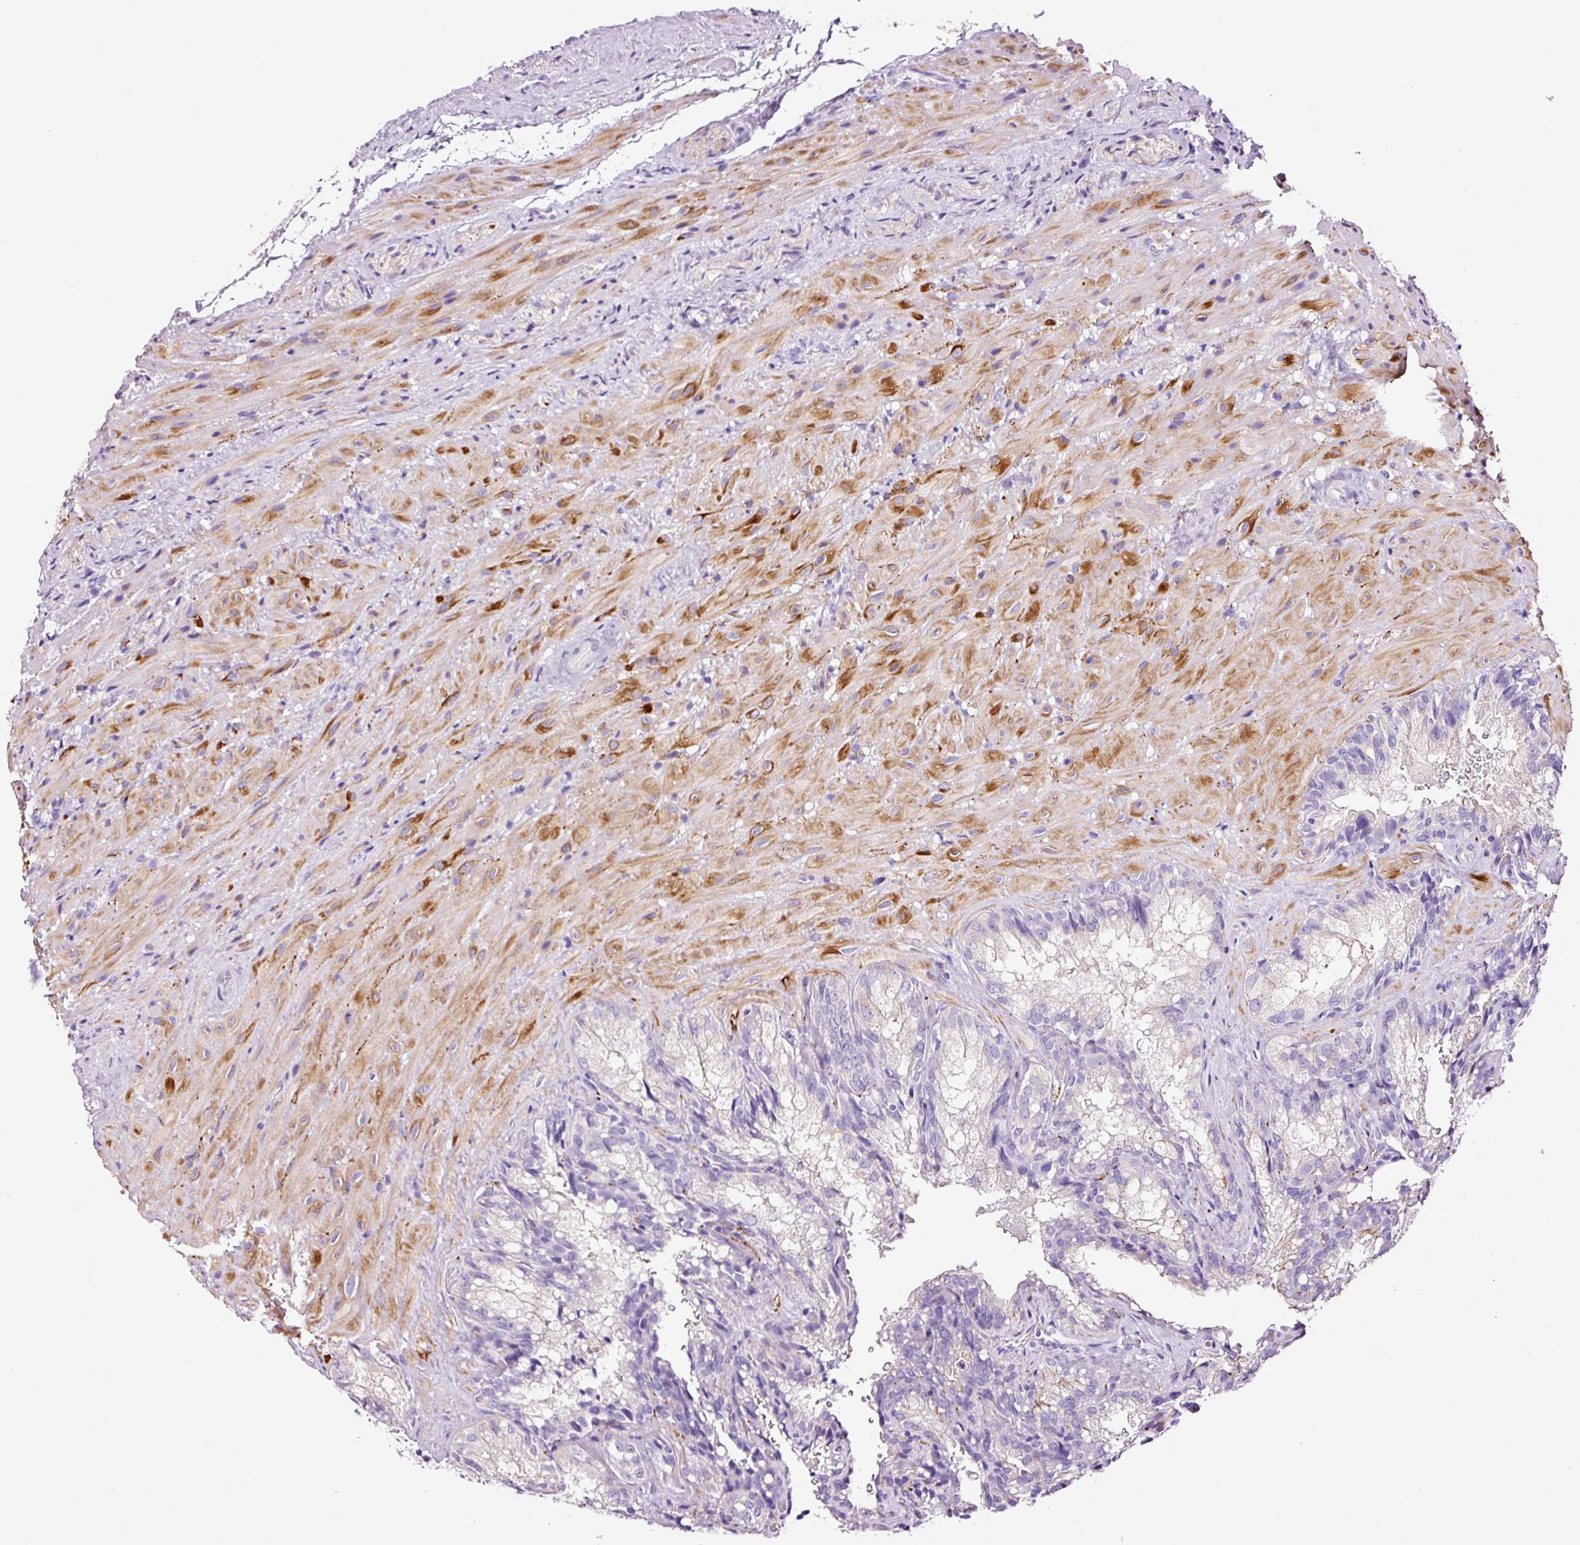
{"staining": {"intensity": "negative", "quantity": "none", "location": "none"}, "tissue": "seminal vesicle", "cell_type": "Glandular cells", "image_type": "normal", "snomed": [{"axis": "morphology", "description": "Normal tissue, NOS"}, {"axis": "topography", "description": "Seminal veicle"}], "caption": "The IHC photomicrograph has no significant expression in glandular cells of seminal vesicle. Brightfield microscopy of IHC stained with DAB (brown) and hematoxylin (blue), captured at high magnification.", "gene": "PAM", "patient": {"sex": "male", "age": 47}}